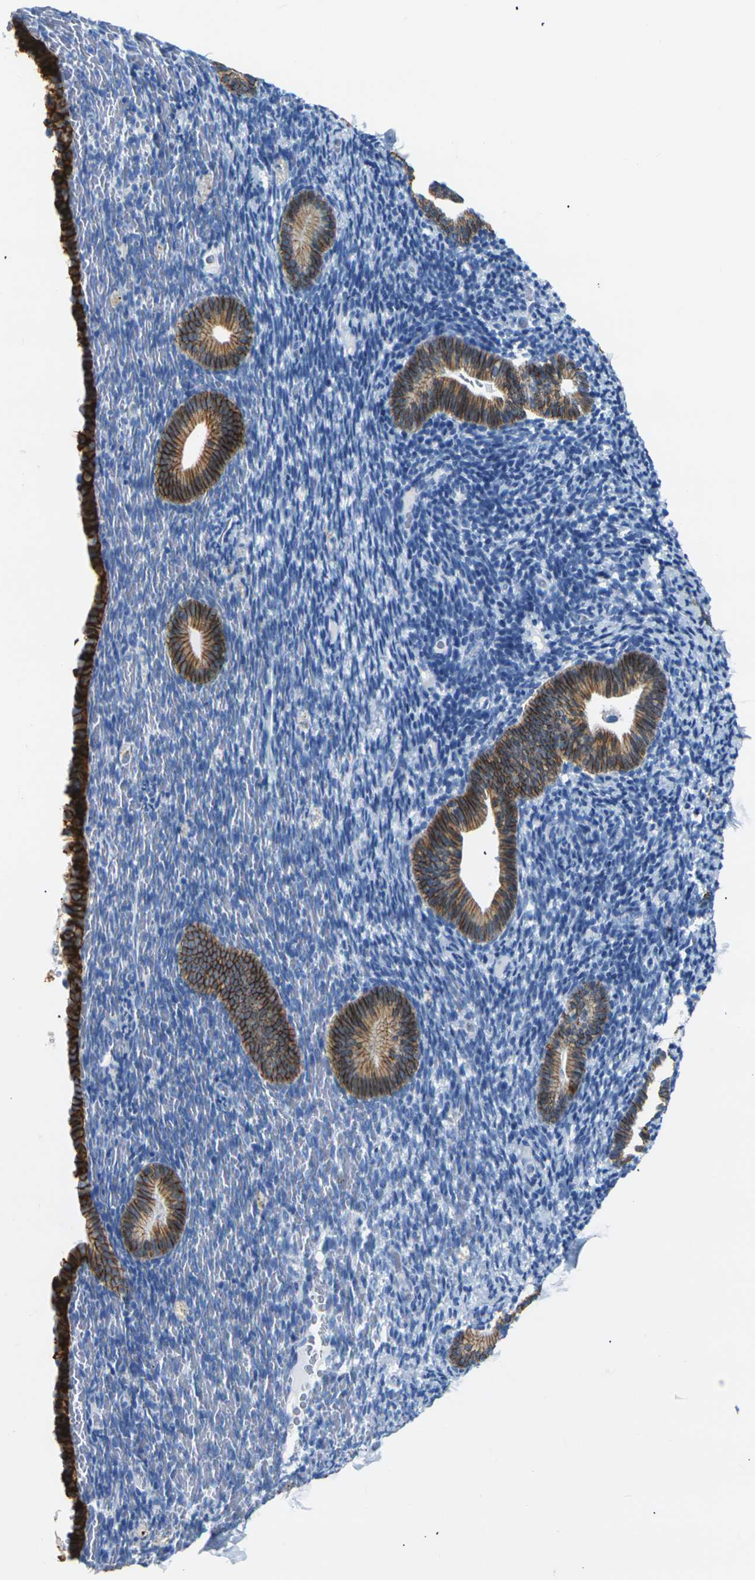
{"staining": {"intensity": "negative", "quantity": "none", "location": "none"}, "tissue": "endometrium", "cell_type": "Cells in endometrial stroma", "image_type": "normal", "snomed": [{"axis": "morphology", "description": "Normal tissue, NOS"}, {"axis": "topography", "description": "Endometrium"}], "caption": "This is a photomicrograph of IHC staining of unremarkable endometrium, which shows no positivity in cells in endometrial stroma.", "gene": "CLDN7", "patient": {"sex": "female", "age": 51}}